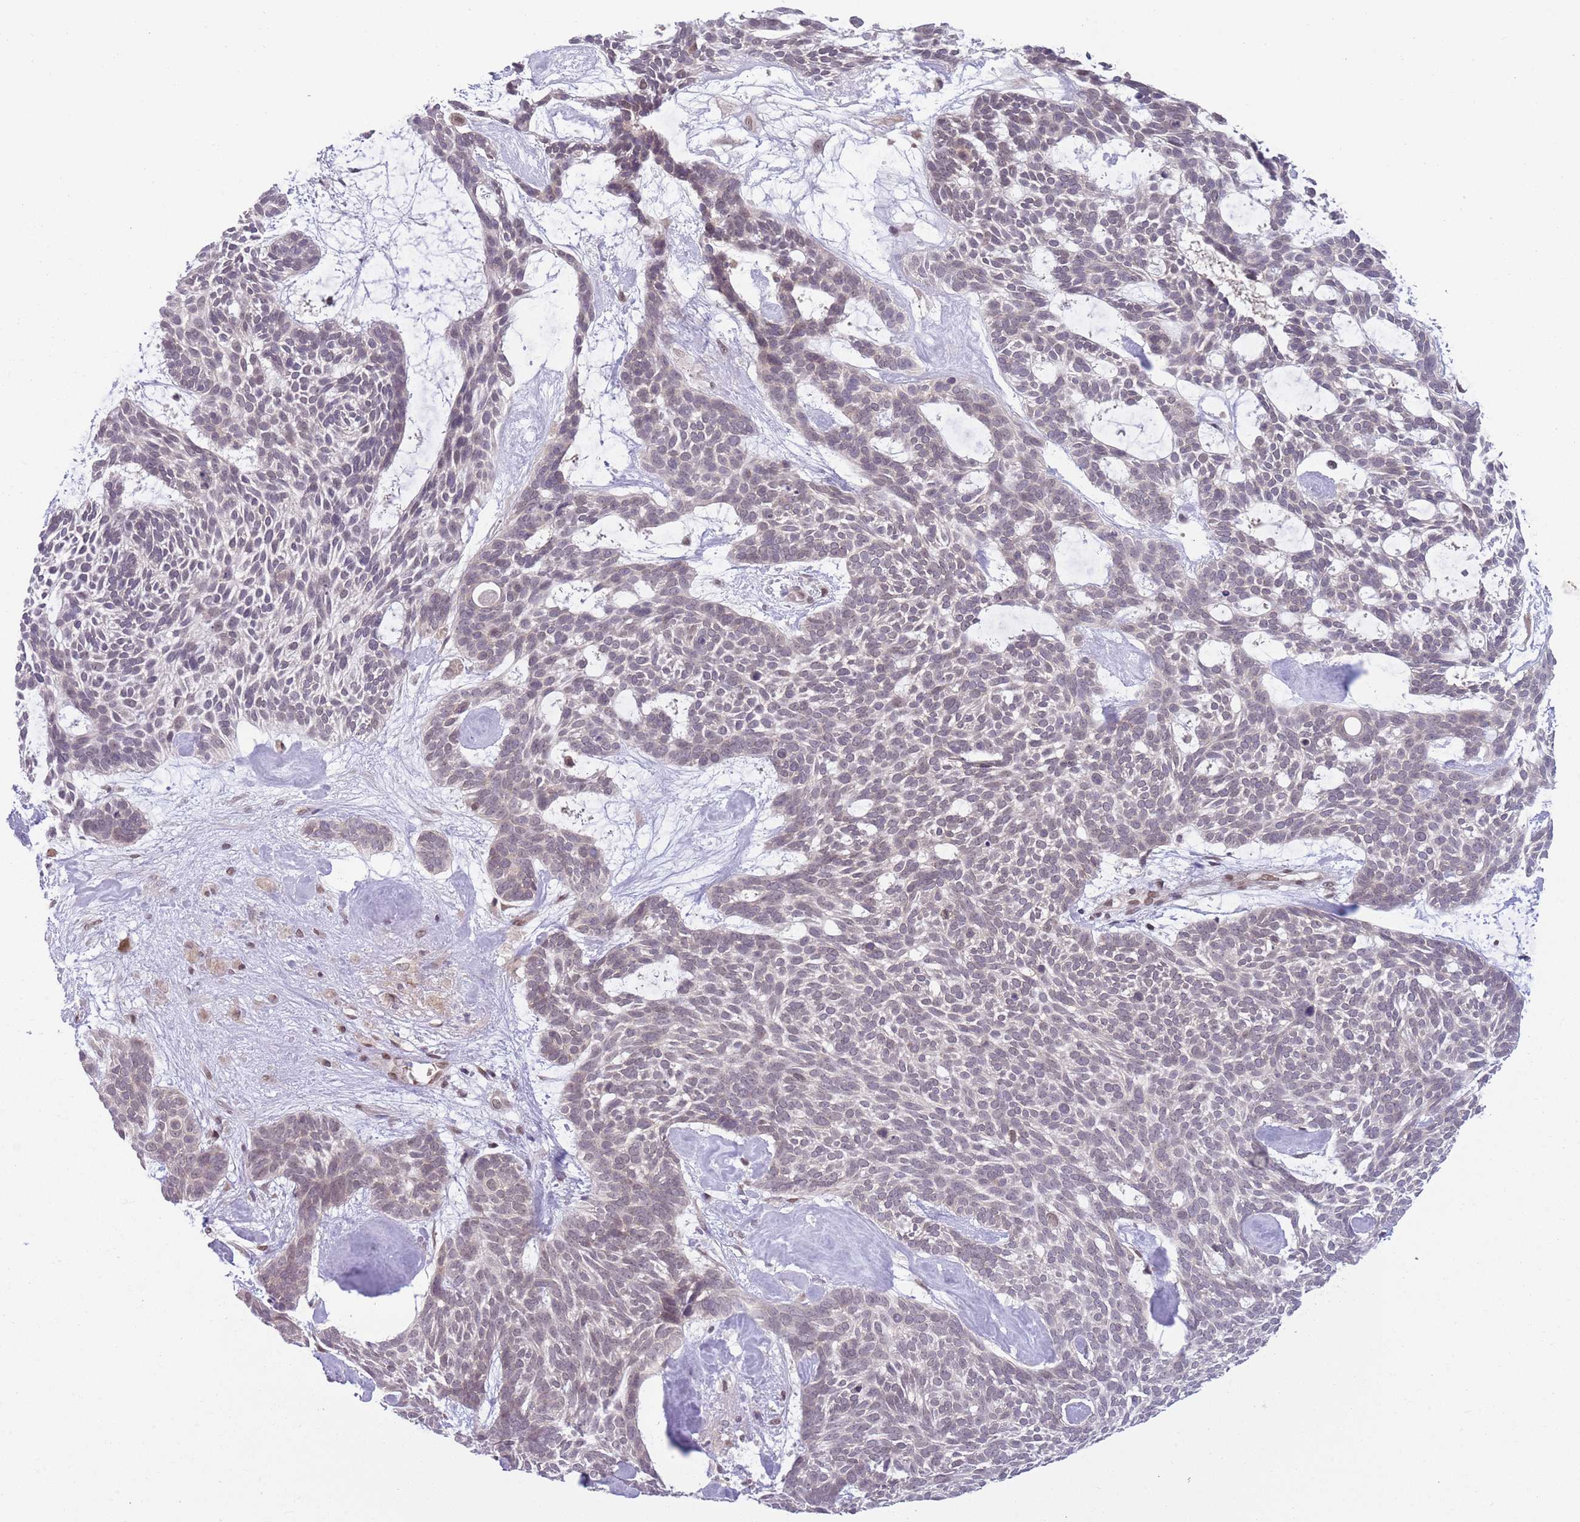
{"staining": {"intensity": "negative", "quantity": "none", "location": "none"}, "tissue": "skin cancer", "cell_type": "Tumor cells", "image_type": "cancer", "snomed": [{"axis": "morphology", "description": "Basal cell carcinoma"}, {"axis": "topography", "description": "Skin"}], "caption": "IHC micrograph of neoplastic tissue: human skin basal cell carcinoma stained with DAB shows no significant protein positivity in tumor cells. (DAB immunohistochemistry with hematoxylin counter stain).", "gene": "TM2D1", "patient": {"sex": "male", "age": 61}}